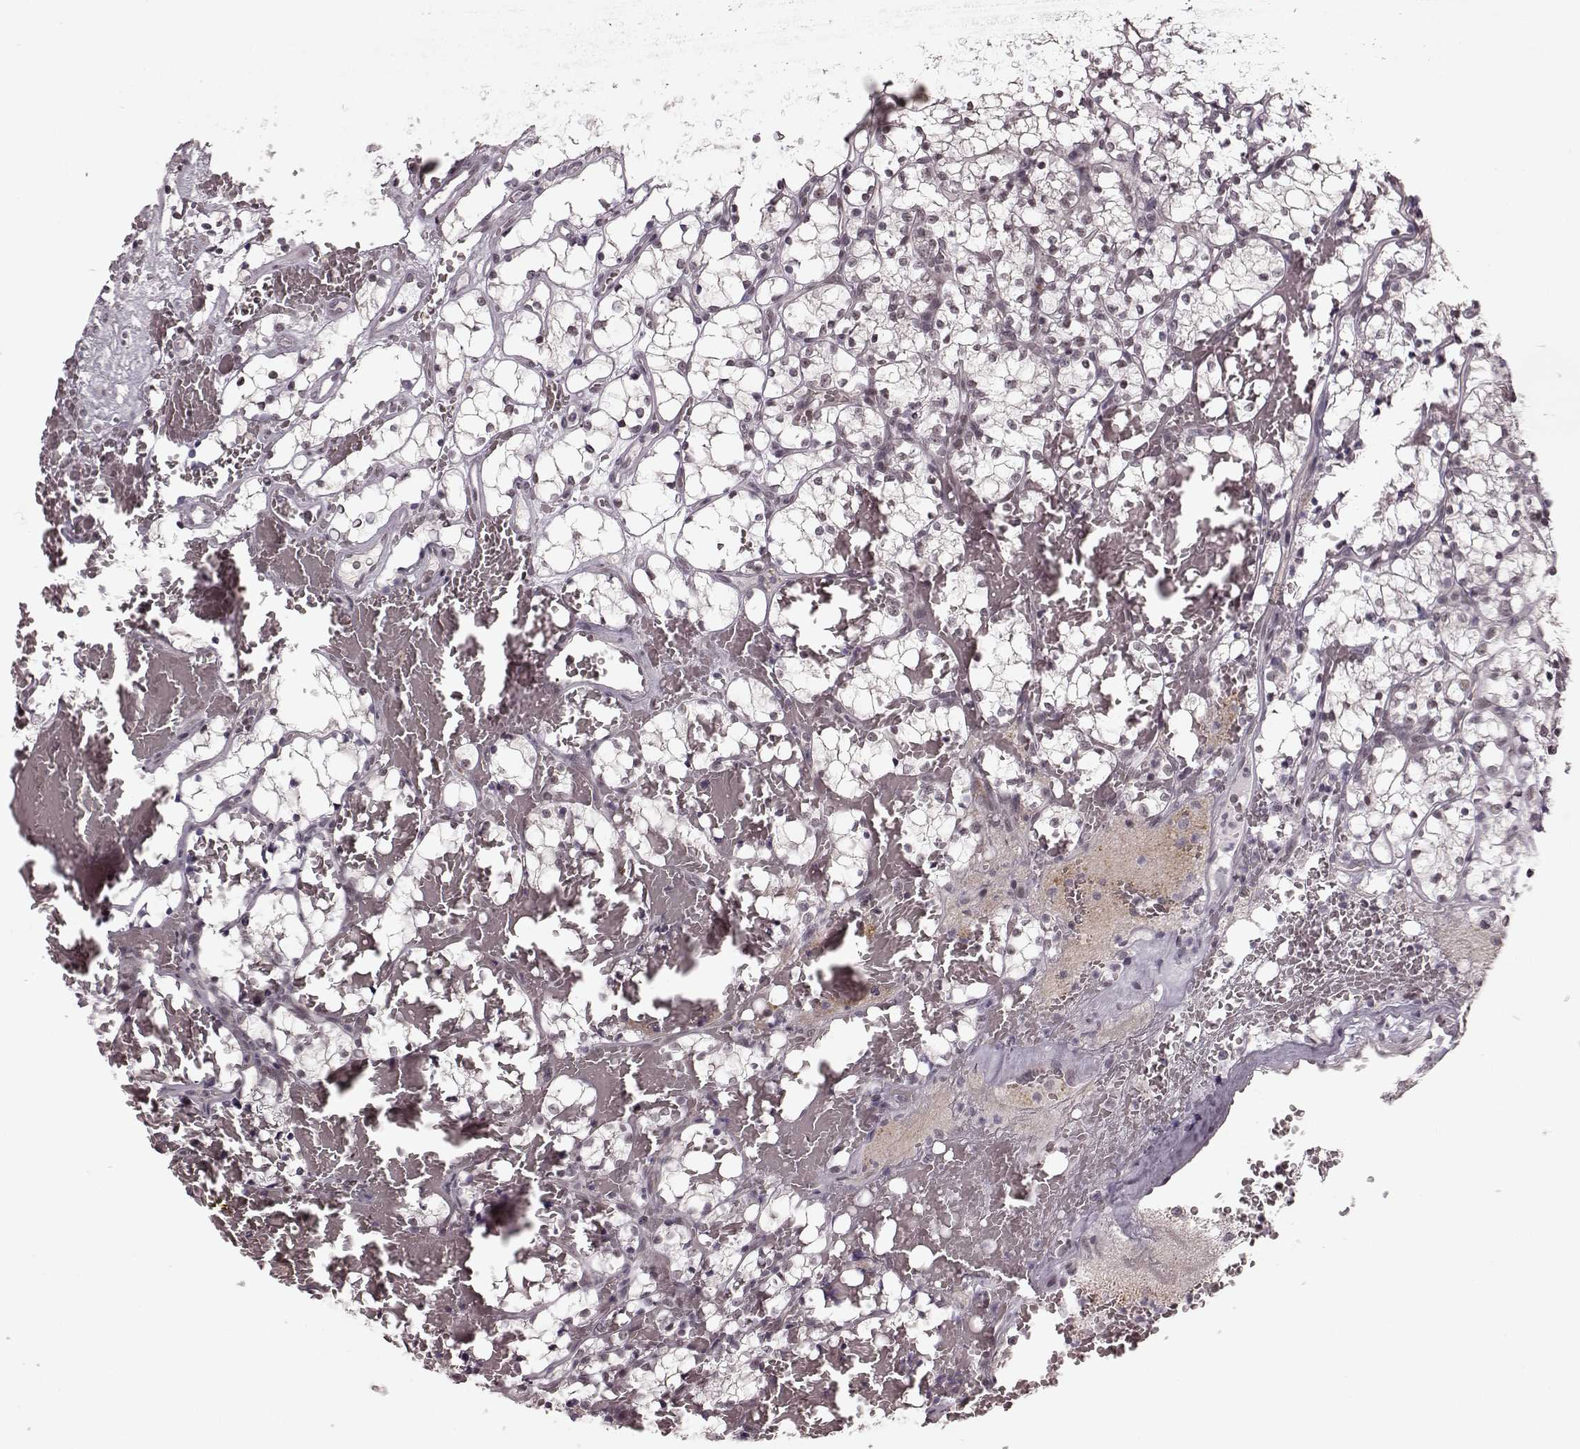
{"staining": {"intensity": "negative", "quantity": "none", "location": "none"}, "tissue": "renal cancer", "cell_type": "Tumor cells", "image_type": "cancer", "snomed": [{"axis": "morphology", "description": "Adenocarcinoma, NOS"}, {"axis": "topography", "description": "Kidney"}], "caption": "A photomicrograph of renal adenocarcinoma stained for a protein displays no brown staining in tumor cells. (DAB (3,3'-diaminobenzidine) immunohistochemistry (IHC) visualized using brightfield microscopy, high magnification).", "gene": "PLCB4", "patient": {"sex": "female", "age": 69}}